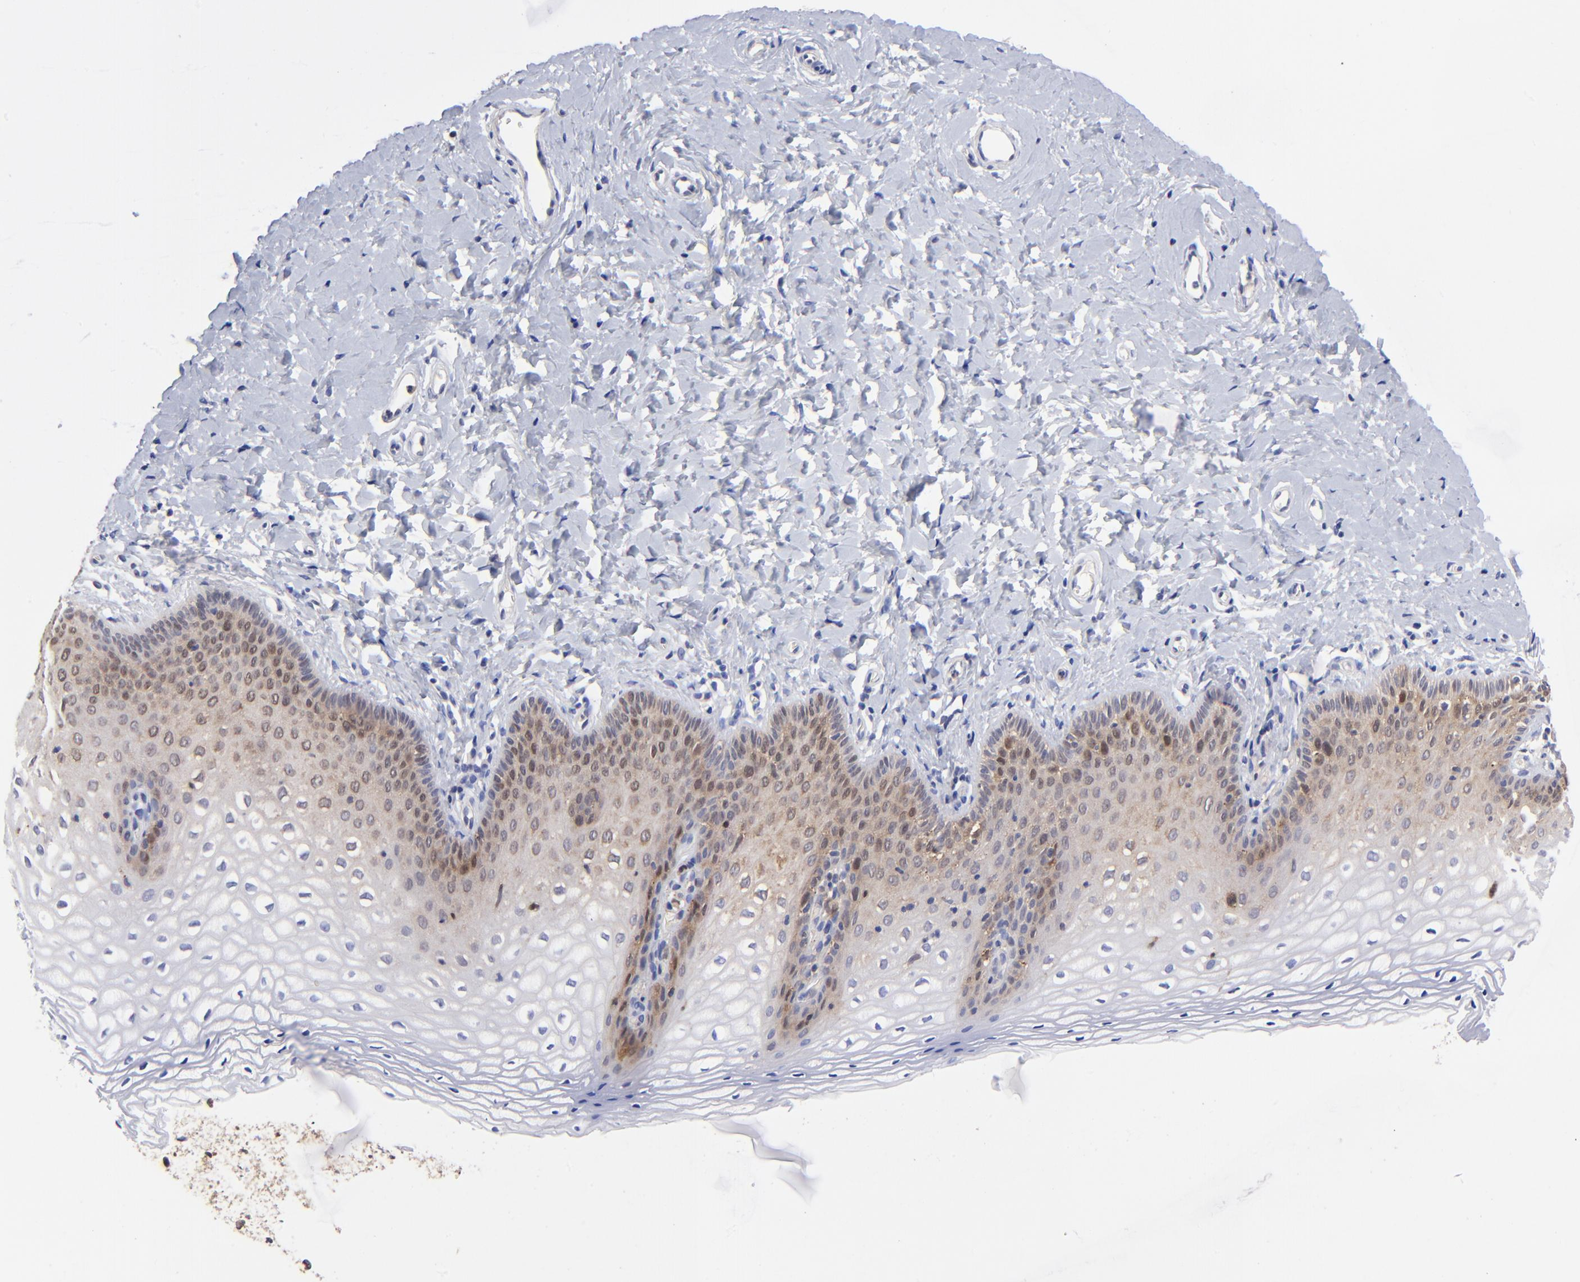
{"staining": {"intensity": "moderate", "quantity": "25%-75%", "location": "cytoplasmic/membranous,nuclear"}, "tissue": "vagina", "cell_type": "Squamous epithelial cells", "image_type": "normal", "snomed": [{"axis": "morphology", "description": "Normal tissue, NOS"}, {"axis": "topography", "description": "Vagina"}], "caption": "Immunohistochemical staining of unremarkable human vagina demonstrates 25%-75% levels of moderate cytoplasmic/membranous,nuclear protein staining in about 25%-75% of squamous epithelial cells.", "gene": "DCTPP1", "patient": {"sex": "female", "age": 55}}